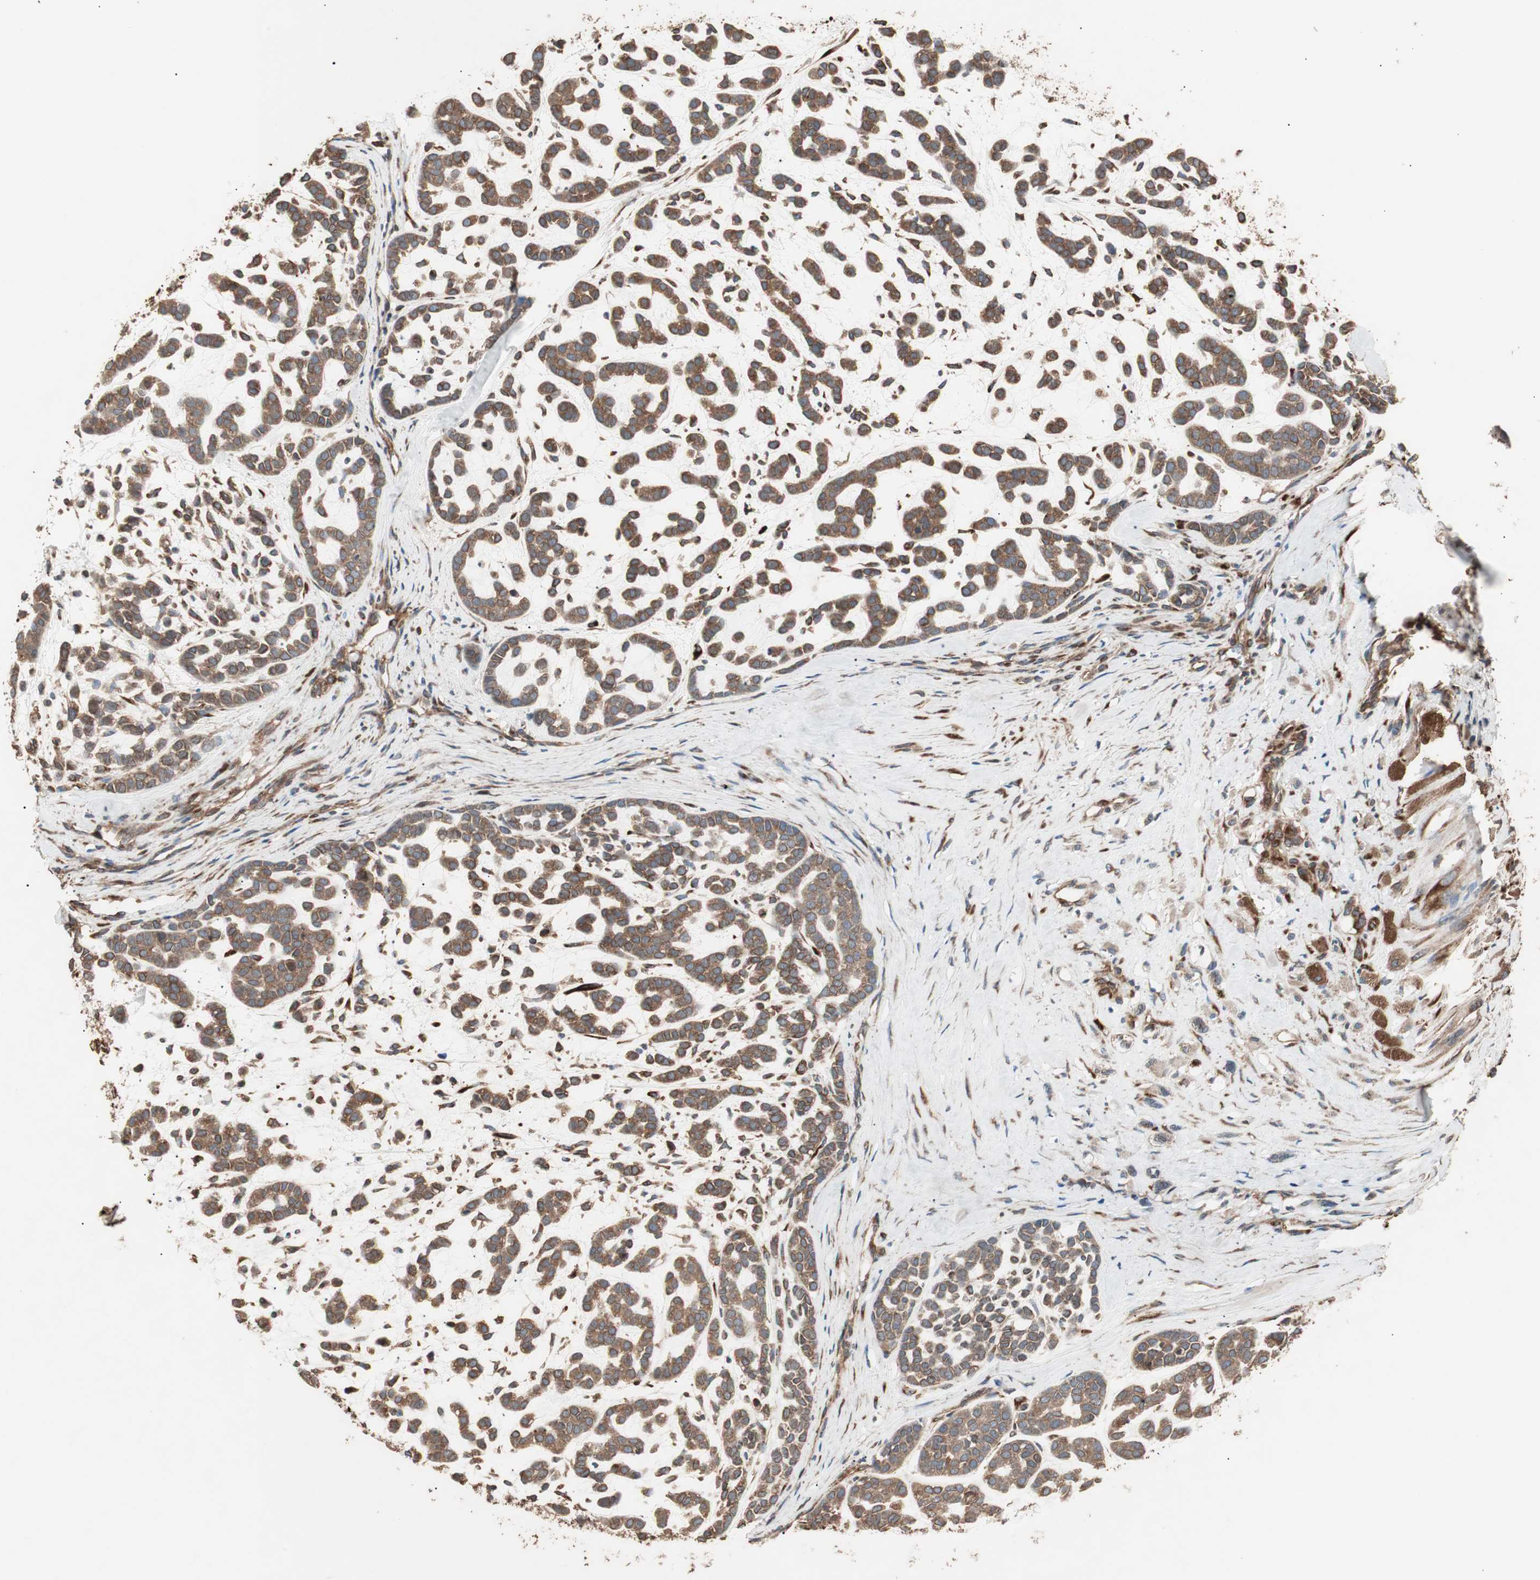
{"staining": {"intensity": "strong", "quantity": ">75%", "location": "cytoplasmic/membranous"}, "tissue": "head and neck cancer", "cell_type": "Tumor cells", "image_type": "cancer", "snomed": [{"axis": "morphology", "description": "Adenocarcinoma, NOS"}, {"axis": "morphology", "description": "Adenoma, NOS"}, {"axis": "topography", "description": "Head-Neck"}], "caption": "Immunohistochemistry histopathology image of head and neck cancer (adenocarcinoma) stained for a protein (brown), which displays high levels of strong cytoplasmic/membranous expression in about >75% of tumor cells.", "gene": "LZTS1", "patient": {"sex": "female", "age": 55}}